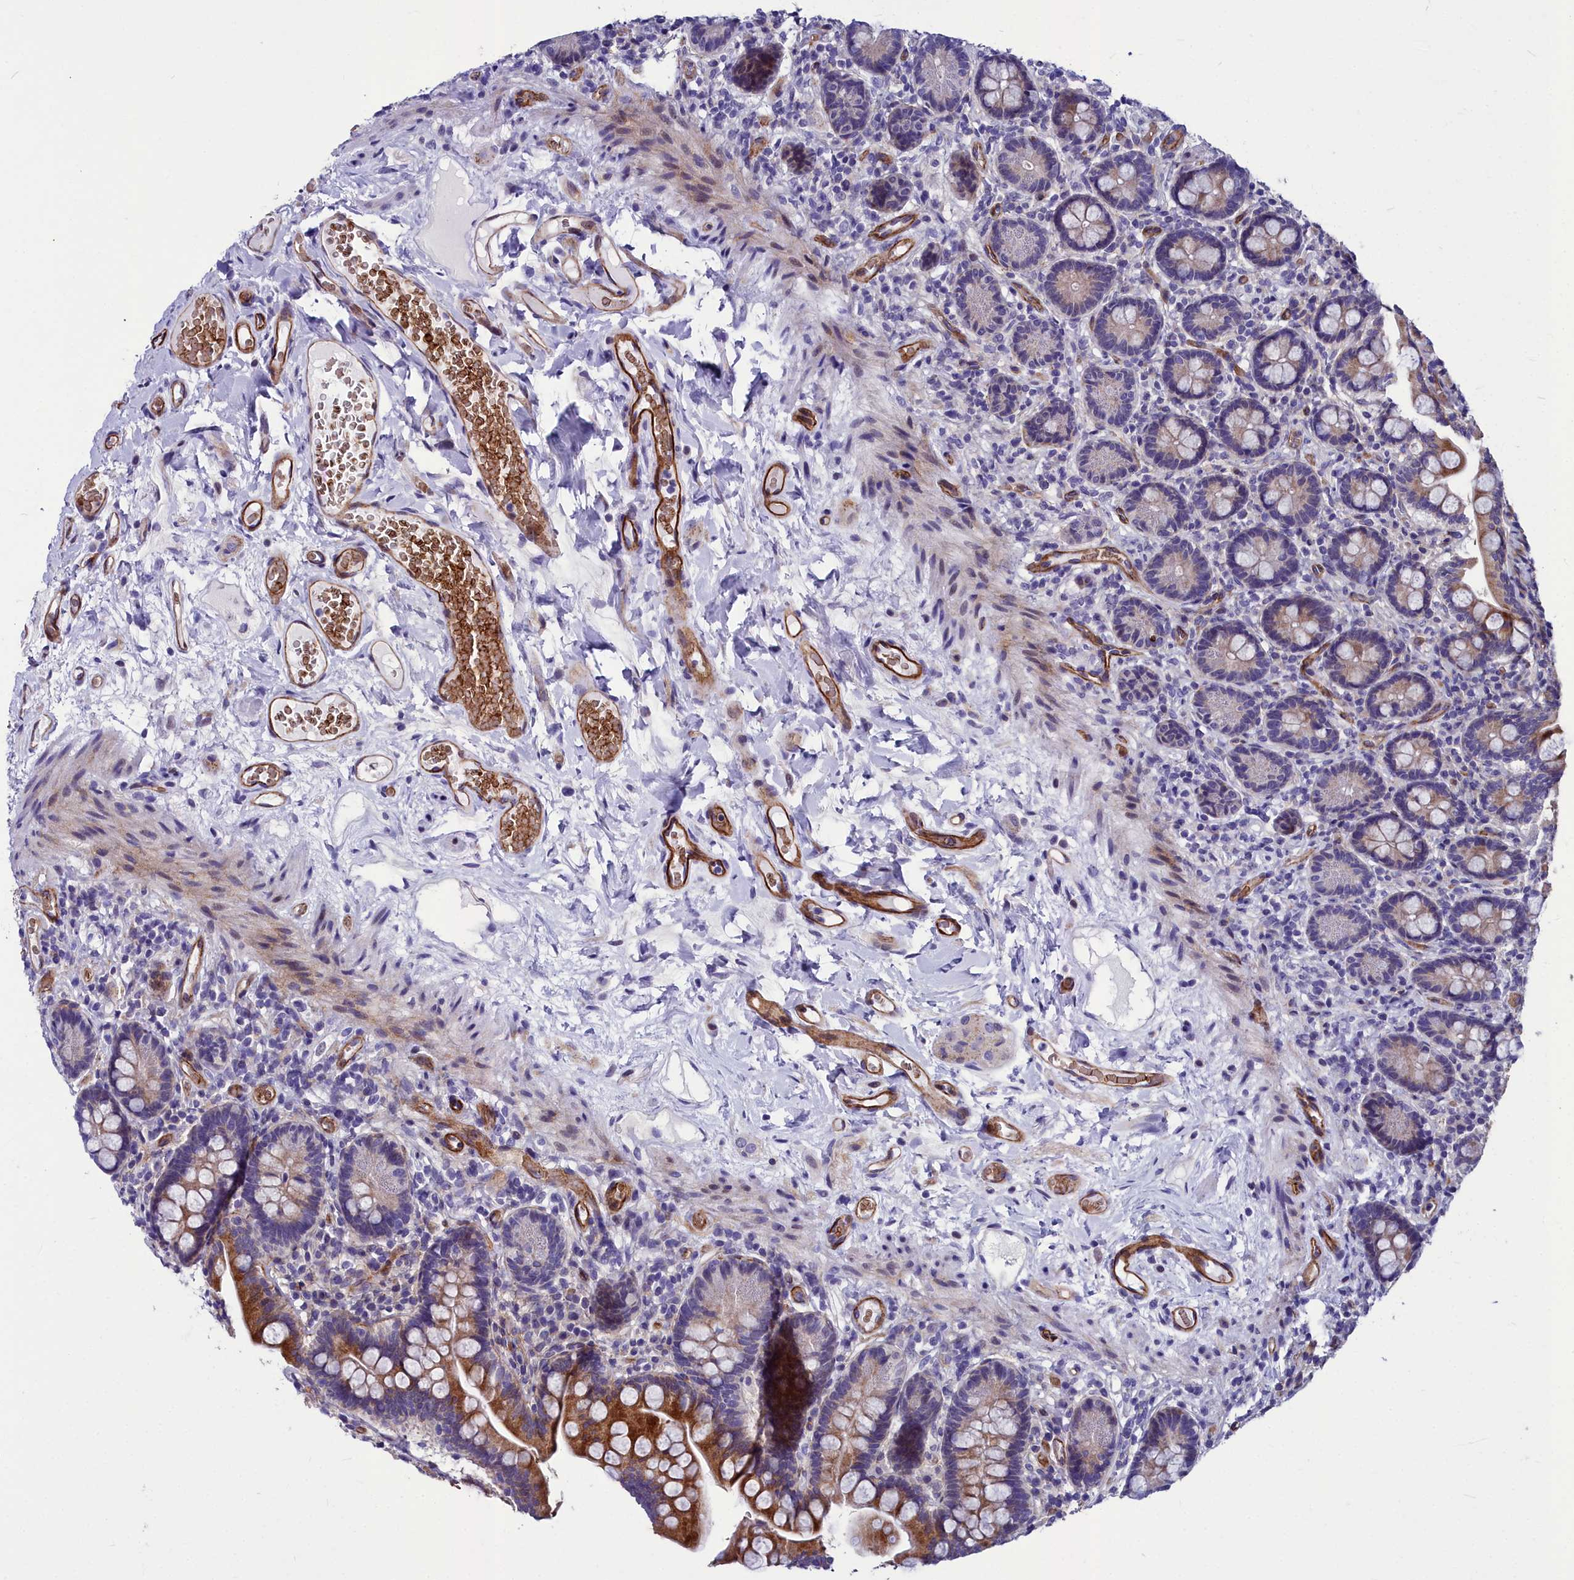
{"staining": {"intensity": "moderate", "quantity": ">75%", "location": "cytoplasmic/membranous"}, "tissue": "small intestine", "cell_type": "Glandular cells", "image_type": "normal", "snomed": [{"axis": "morphology", "description": "Normal tissue, NOS"}, {"axis": "topography", "description": "Small intestine"}], "caption": "Immunohistochemical staining of unremarkable human small intestine shows medium levels of moderate cytoplasmic/membranous expression in approximately >75% of glandular cells.", "gene": "CYP4F11", "patient": {"sex": "female", "age": 64}}